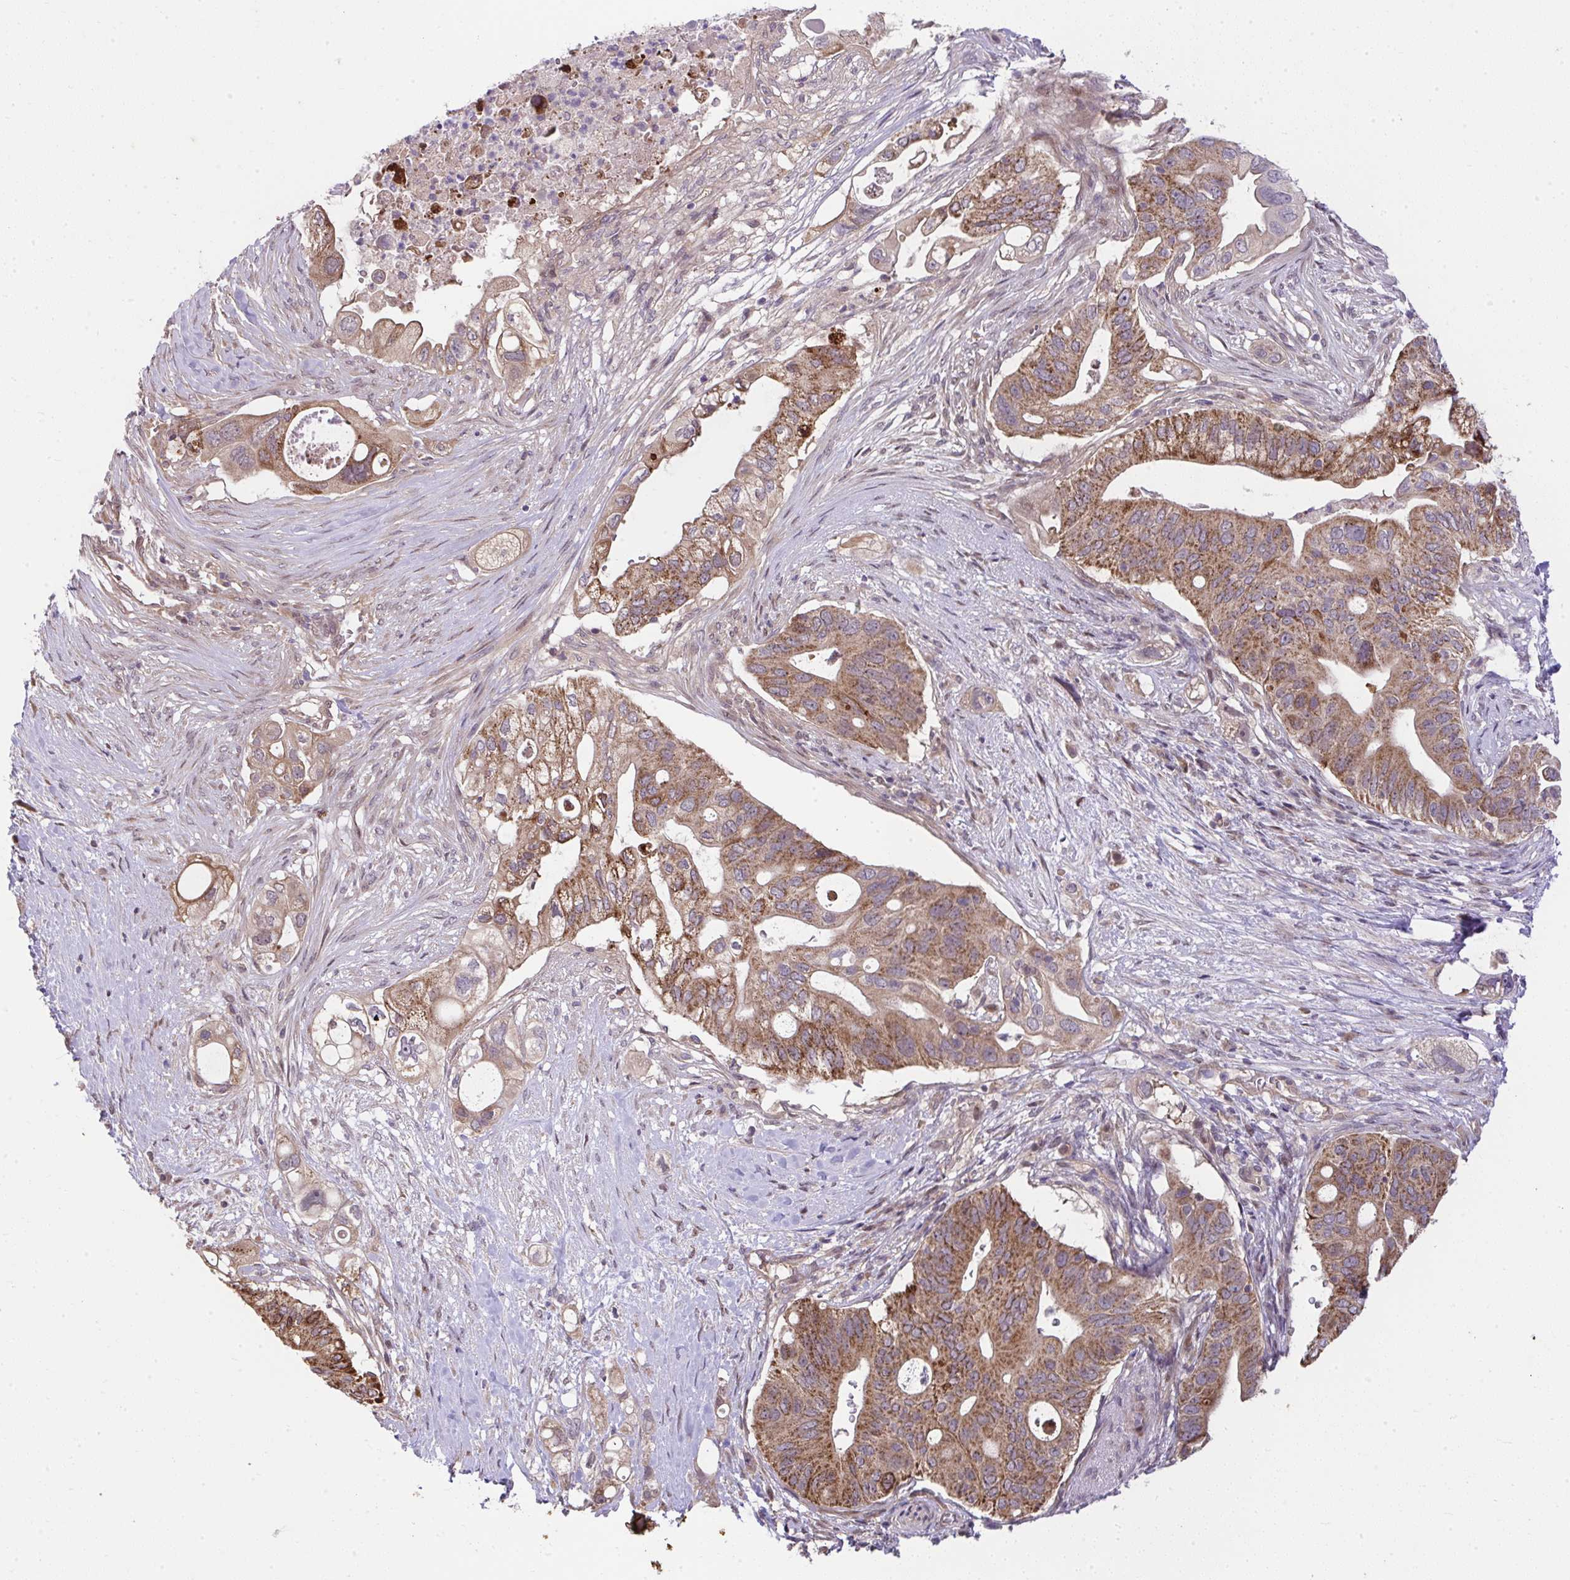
{"staining": {"intensity": "strong", "quantity": ">75%", "location": "cytoplasmic/membranous"}, "tissue": "pancreatic cancer", "cell_type": "Tumor cells", "image_type": "cancer", "snomed": [{"axis": "morphology", "description": "Adenocarcinoma, NOS"}, {"axis": "topography", "description": "Pancreas"}], "caption": "DAB (3,3'-diaminobenzidine) immunohistochemical staining of human pancreatic cancer exhibits strong cytoplasmic/membranous protein expression in about >75% of tumor cells.", "gene": "RDH14", "patient": {"sex": "female", "age": 72}}